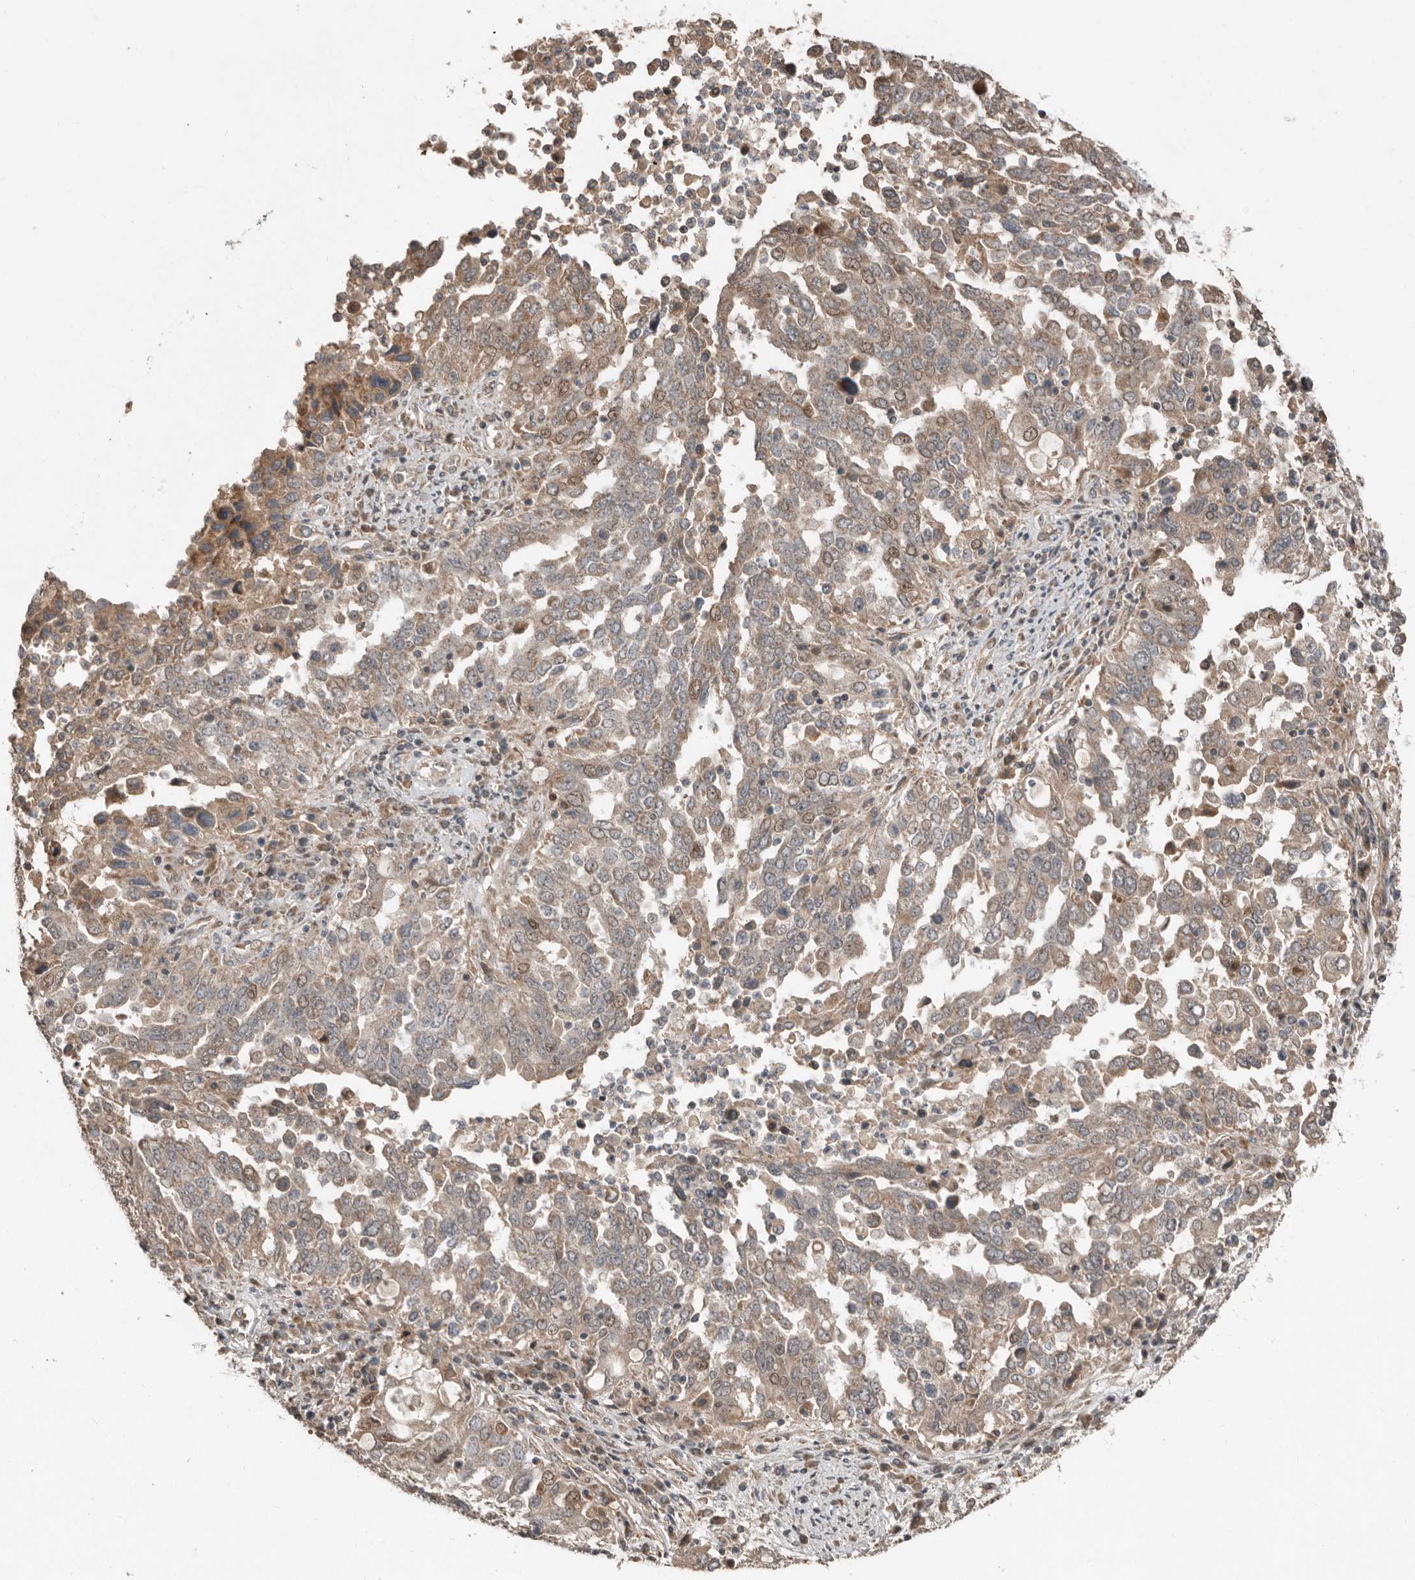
{"staining": {"intensity": "weak", "quantity": "25%-75%", "location": "cytoplasmic/membranous"}, "tissue": "ovarian cancer", "cell_type": "Tumor cells", "image_type": "cancer", "snomed": [{"axis": "morphology", "description": "Carcinoma, endometroid"}, {"axis": "topography", "description": "Ovary"}], "caption": "Protein analysis of ovarian endometroid carcinoma tissue reveals weak cytoplasmic/membranous staining in about 25%-75% of tumor cells.", "gene": "SLC6A7", "patient": {"sex": "female", "age": 62}}